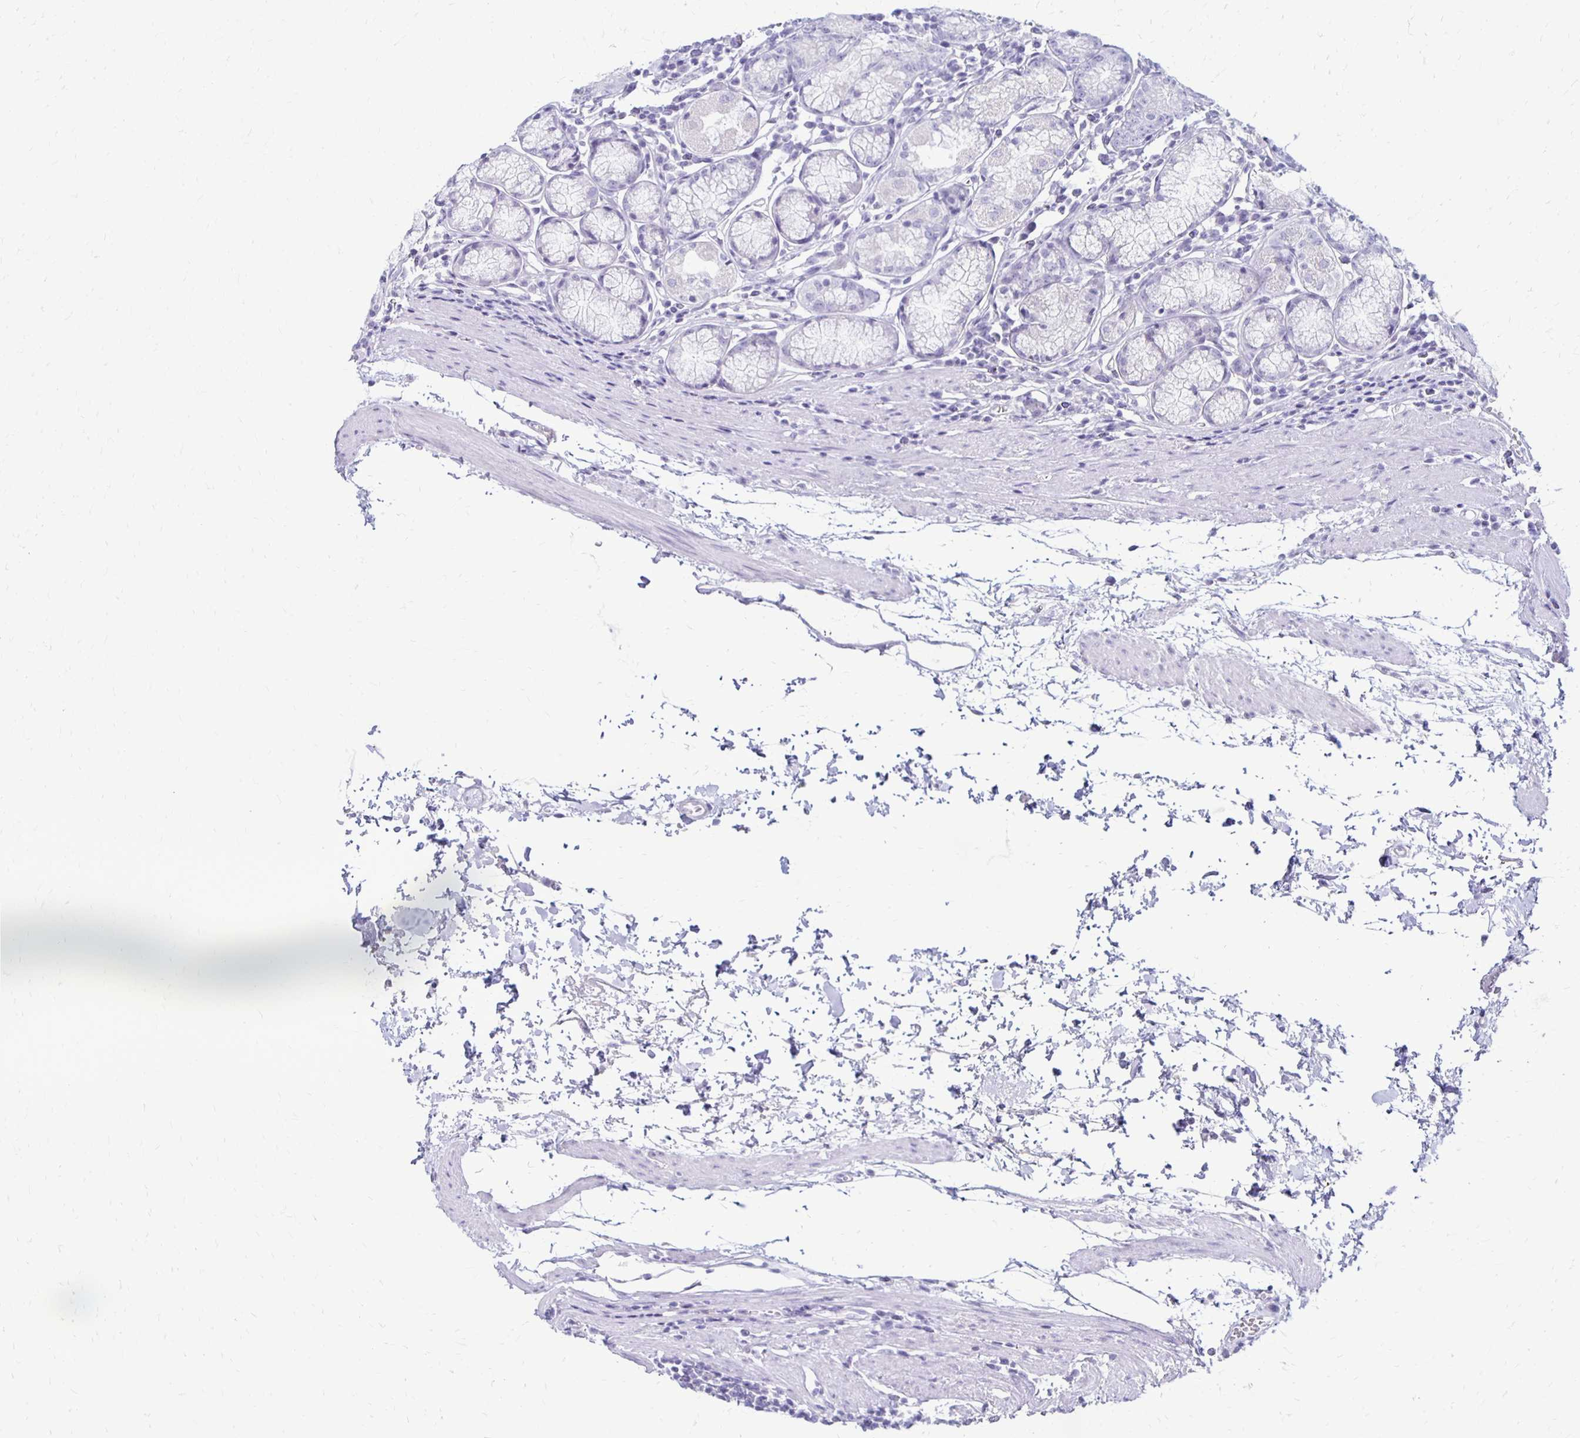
{"staining": {"intensity": "negative", "quantity": "none", "location": "none"}, "tissue": "stomach", "cell_type": "Glandular cells", "image_type": "normal", "snomed": [{"axis": "morphology", "description": "Normal tissue, NOS"}, {"axis": "topography", "description": "Stomach"}], "caption": "Histopathology image shows no protein staining in glandular cells of normal stomach. Brightfield microscopy of immunohistochemistry stained with DAB (3,3'-diaminobenzidine) (brown) and hematoxylin (blue), captured at high magnification.", "gene": "RYR1", "patient": {"sex": "male", "age": 55}}